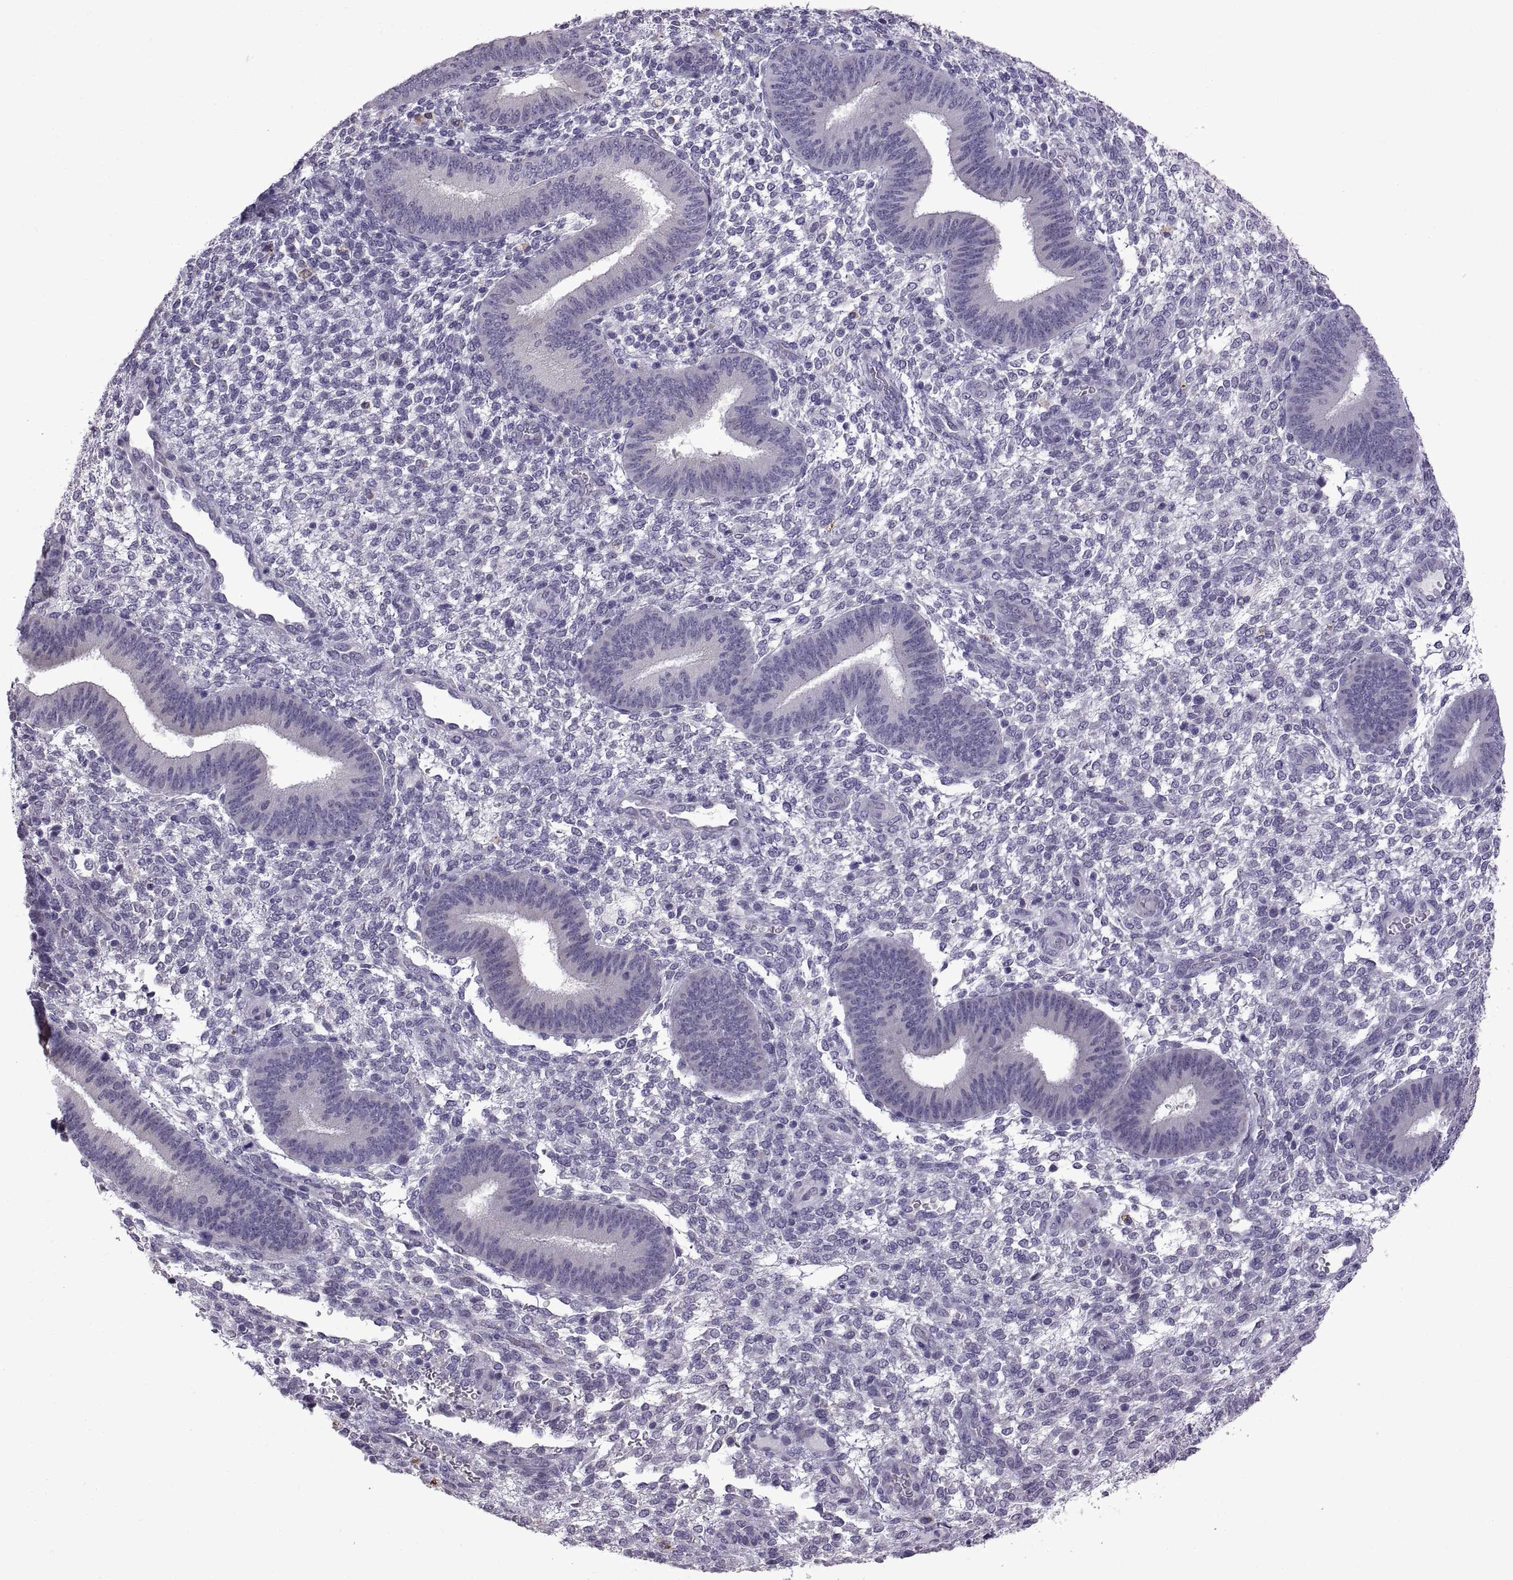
{"staining": {"intensity": "negative", "quantity": "none", "location": "none"}, "tissue": "endometrium", "cell_type": "Cells in endometrial stroma", "image_type": "normal", "snomed": [{"axis": "morphology", "description": "Normal tissue, NOS"}, {"axis": "topography", "description": "Endometrium"}], "caption": "Cells in endometrial stroma show no significant staining in unremarkable endometrium. (Stains: DAB immunohistochemistry (IHC) with hematoxylin counter stain, Microscopy: brightfield microscopy at high magnification).", "gene": "MAGEB18", "patient": {"sex": "female", "age": 39}}